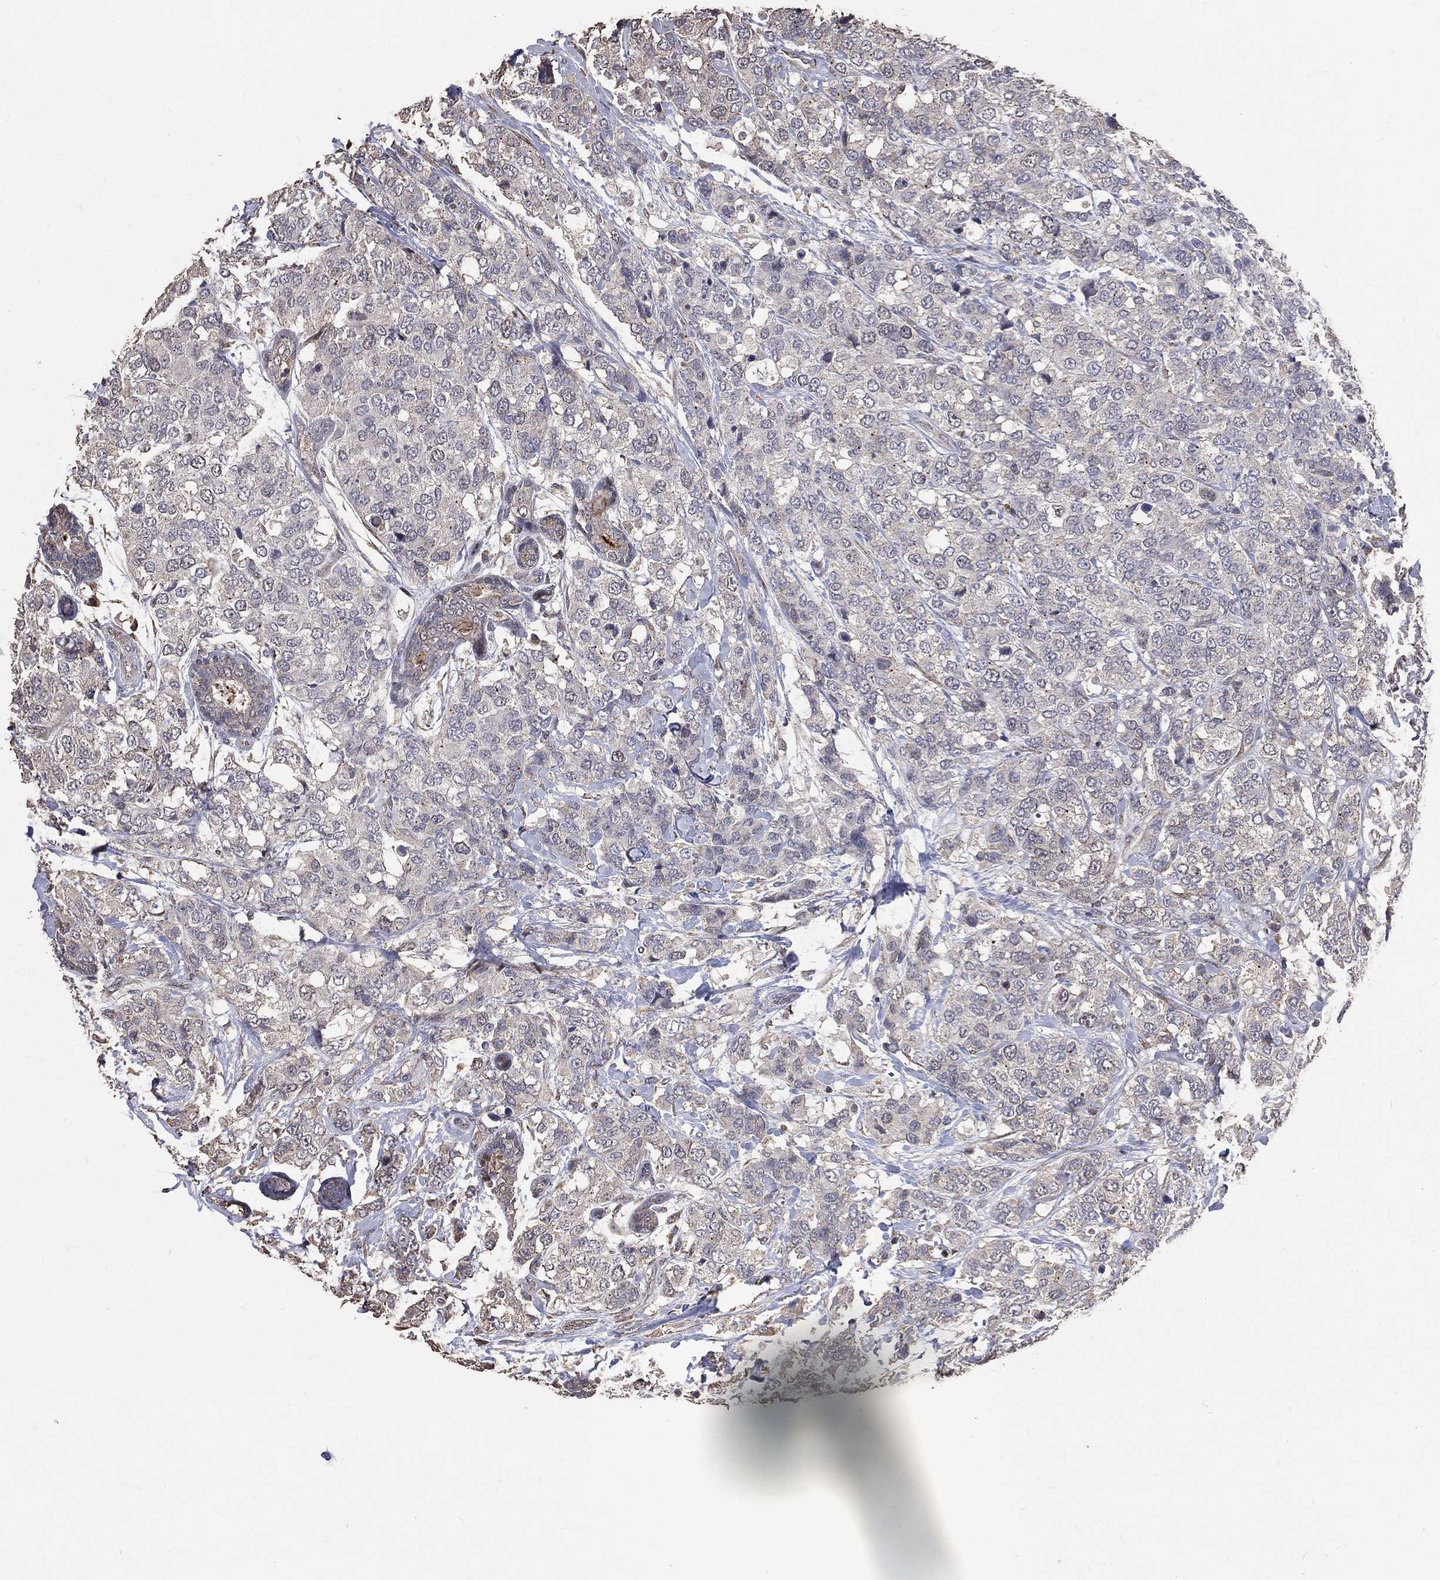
{"staining": {"intensity": "negative", "quantity": "none", "location": "none"}, "tissue": "breast cancer", "cell_type": "Tumor cells", "image_type": "cancer", "snomed": [{"axis": "morphology", "description": "Lobular carcinoma"}, {"axis": "topography", "description": "Breast"}], "caption": "Tumor cells show no significant protein positivity in breast lobular carcinoma. (Brightfield microscopy of DAB (3,3'-diaminobenzidine) immunohistochemistry (IHC) at high magnification).", "gene": "LY6K", "patient": {"sex": "female", "age": 59}}